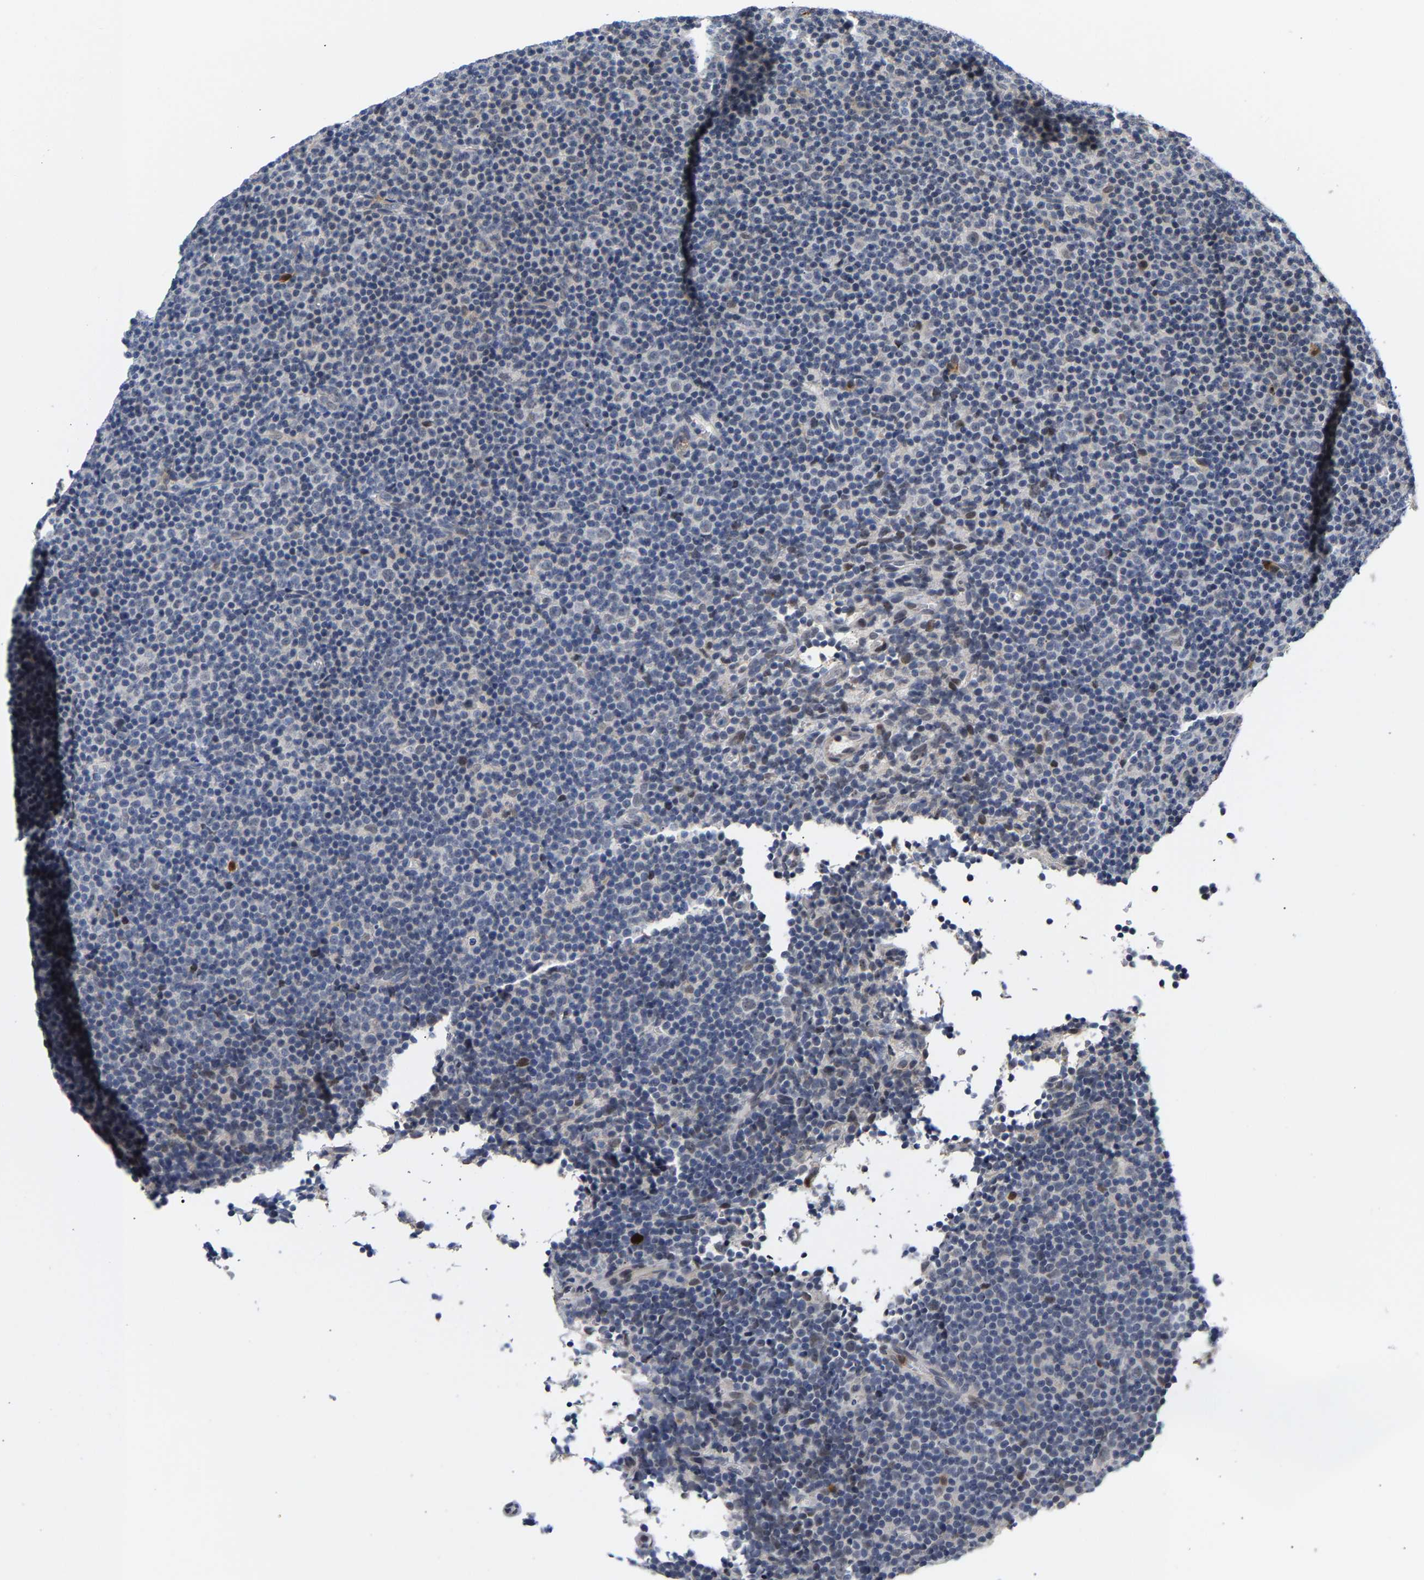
{"staining": {"intensity": "weak", "quantity": "<25%", "location": "nuclear"}, "tissue": "lymphoma", "cell_type": "Tumor cells", "image_type": "cancer", "snomed": [{"axis": "morphology", "description": "Malignant lymphoma, non-Hodgkin's type, Low grade"}, {"axis": "topography", "description": "Lymph node"}], "caption": "High magnification brightfield microscopy of low-grade malignant lymphoma, non-Hodgkin's type stained with DAB (brown) and counterstained with hematoxylin (blue): tumor cells show no significant positivity. (DAB (3,3'-diaminobenzidine) immunohistochemistry (IHC) with hematoxylin counter stain).", "gene": "TDRD7", "patient": {"sex": "female", "age": 67}}